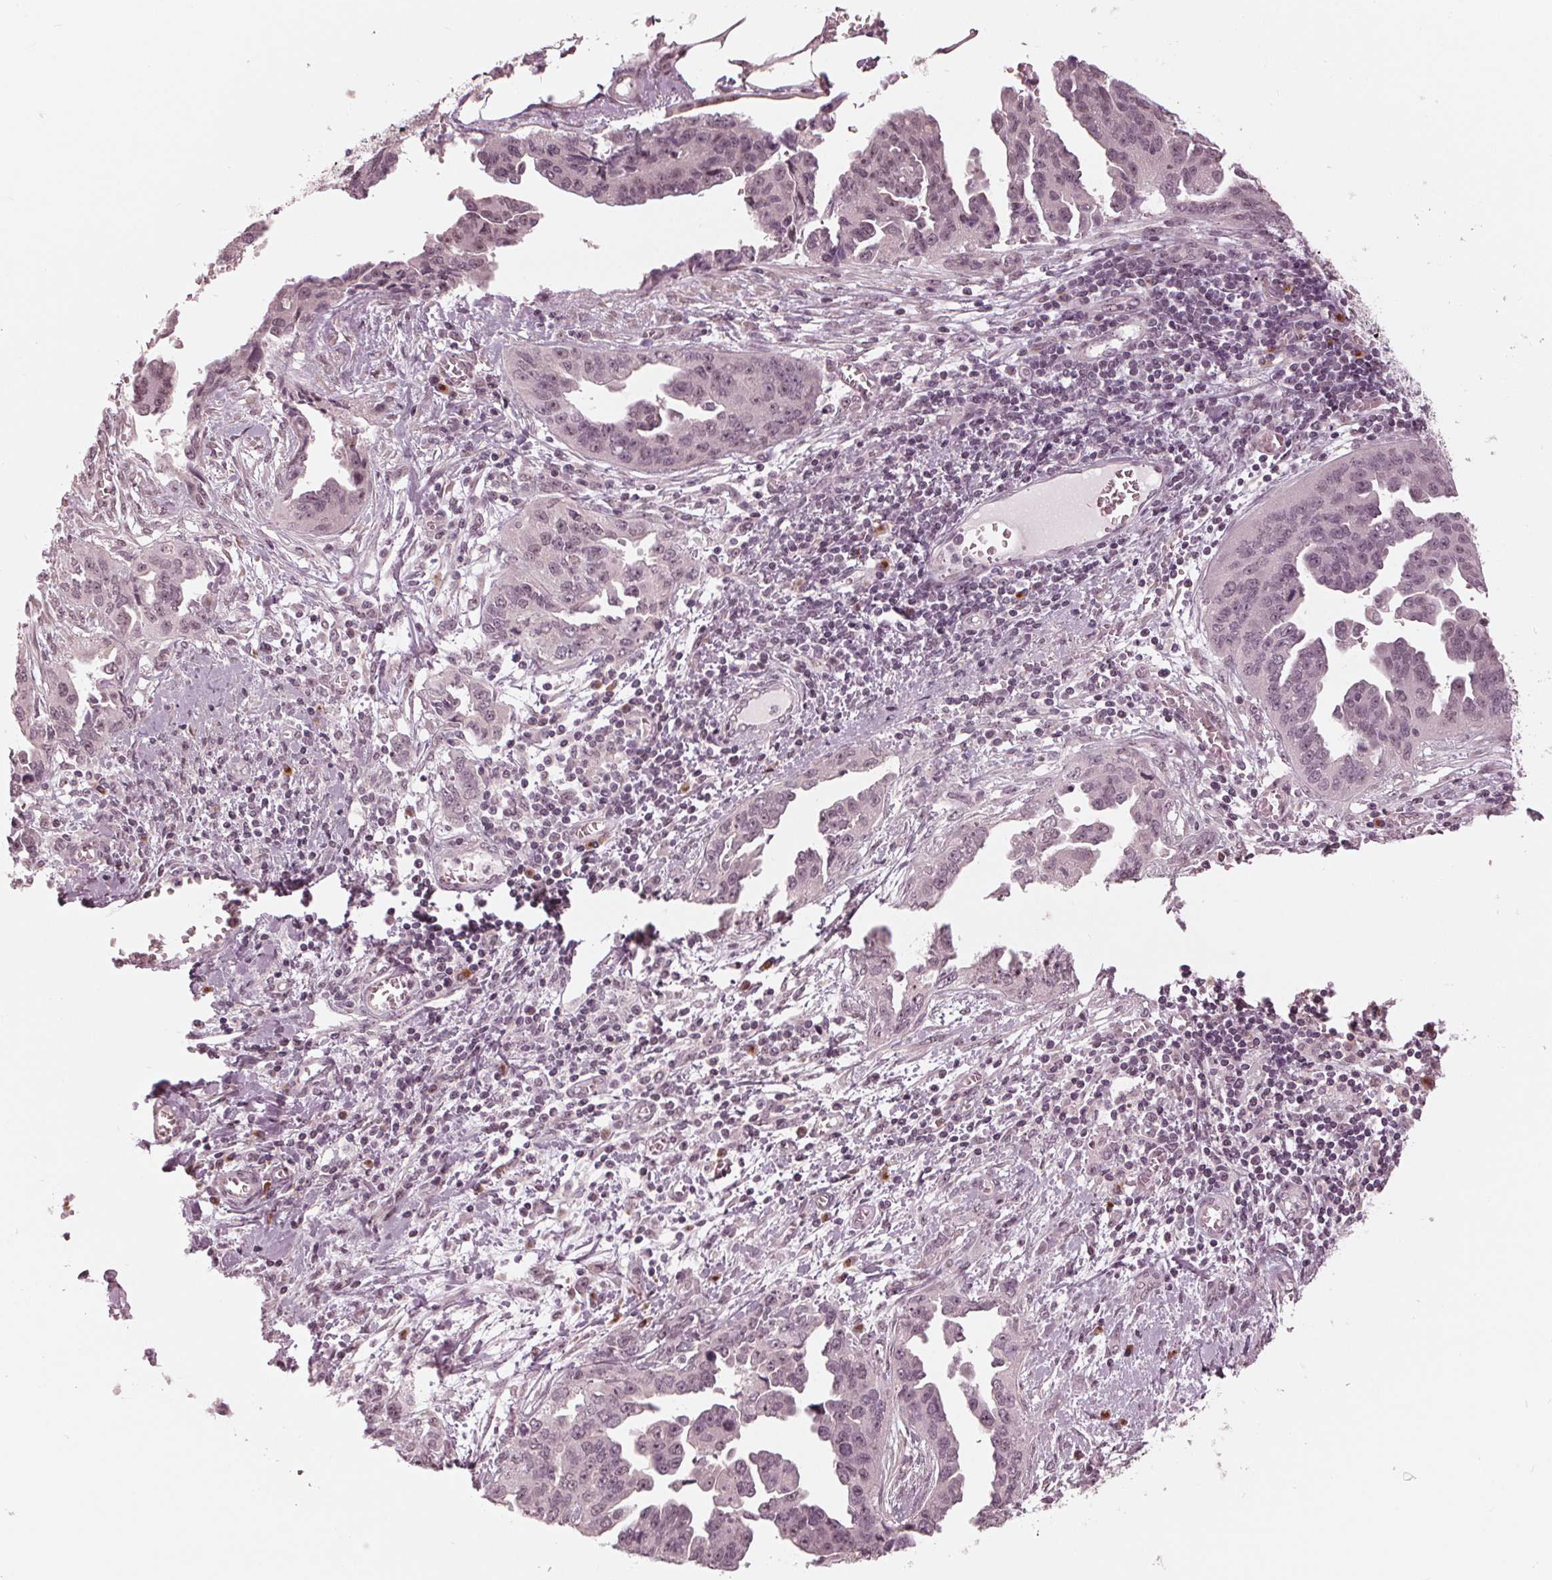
{"staining": {"intensity": "weak", "quantity": "<25%", "location": "nuclear"}, "tissue": "ovarian cancer", "cell_type": "Tumor cells", "image_type": "cancer", "snomed": [{"axis": "morphology", "description": "Cystadenocarcinoma, serous, NOS"}, {"axis": "topography", "description": "Ovary"}], "caption": "The micrograph reveals no significant positivity in tumor cells of serous cystadenocarcinoma (ovarian).", "gene": "SLX4", "patient": {"sex": "female", "age": 75}}